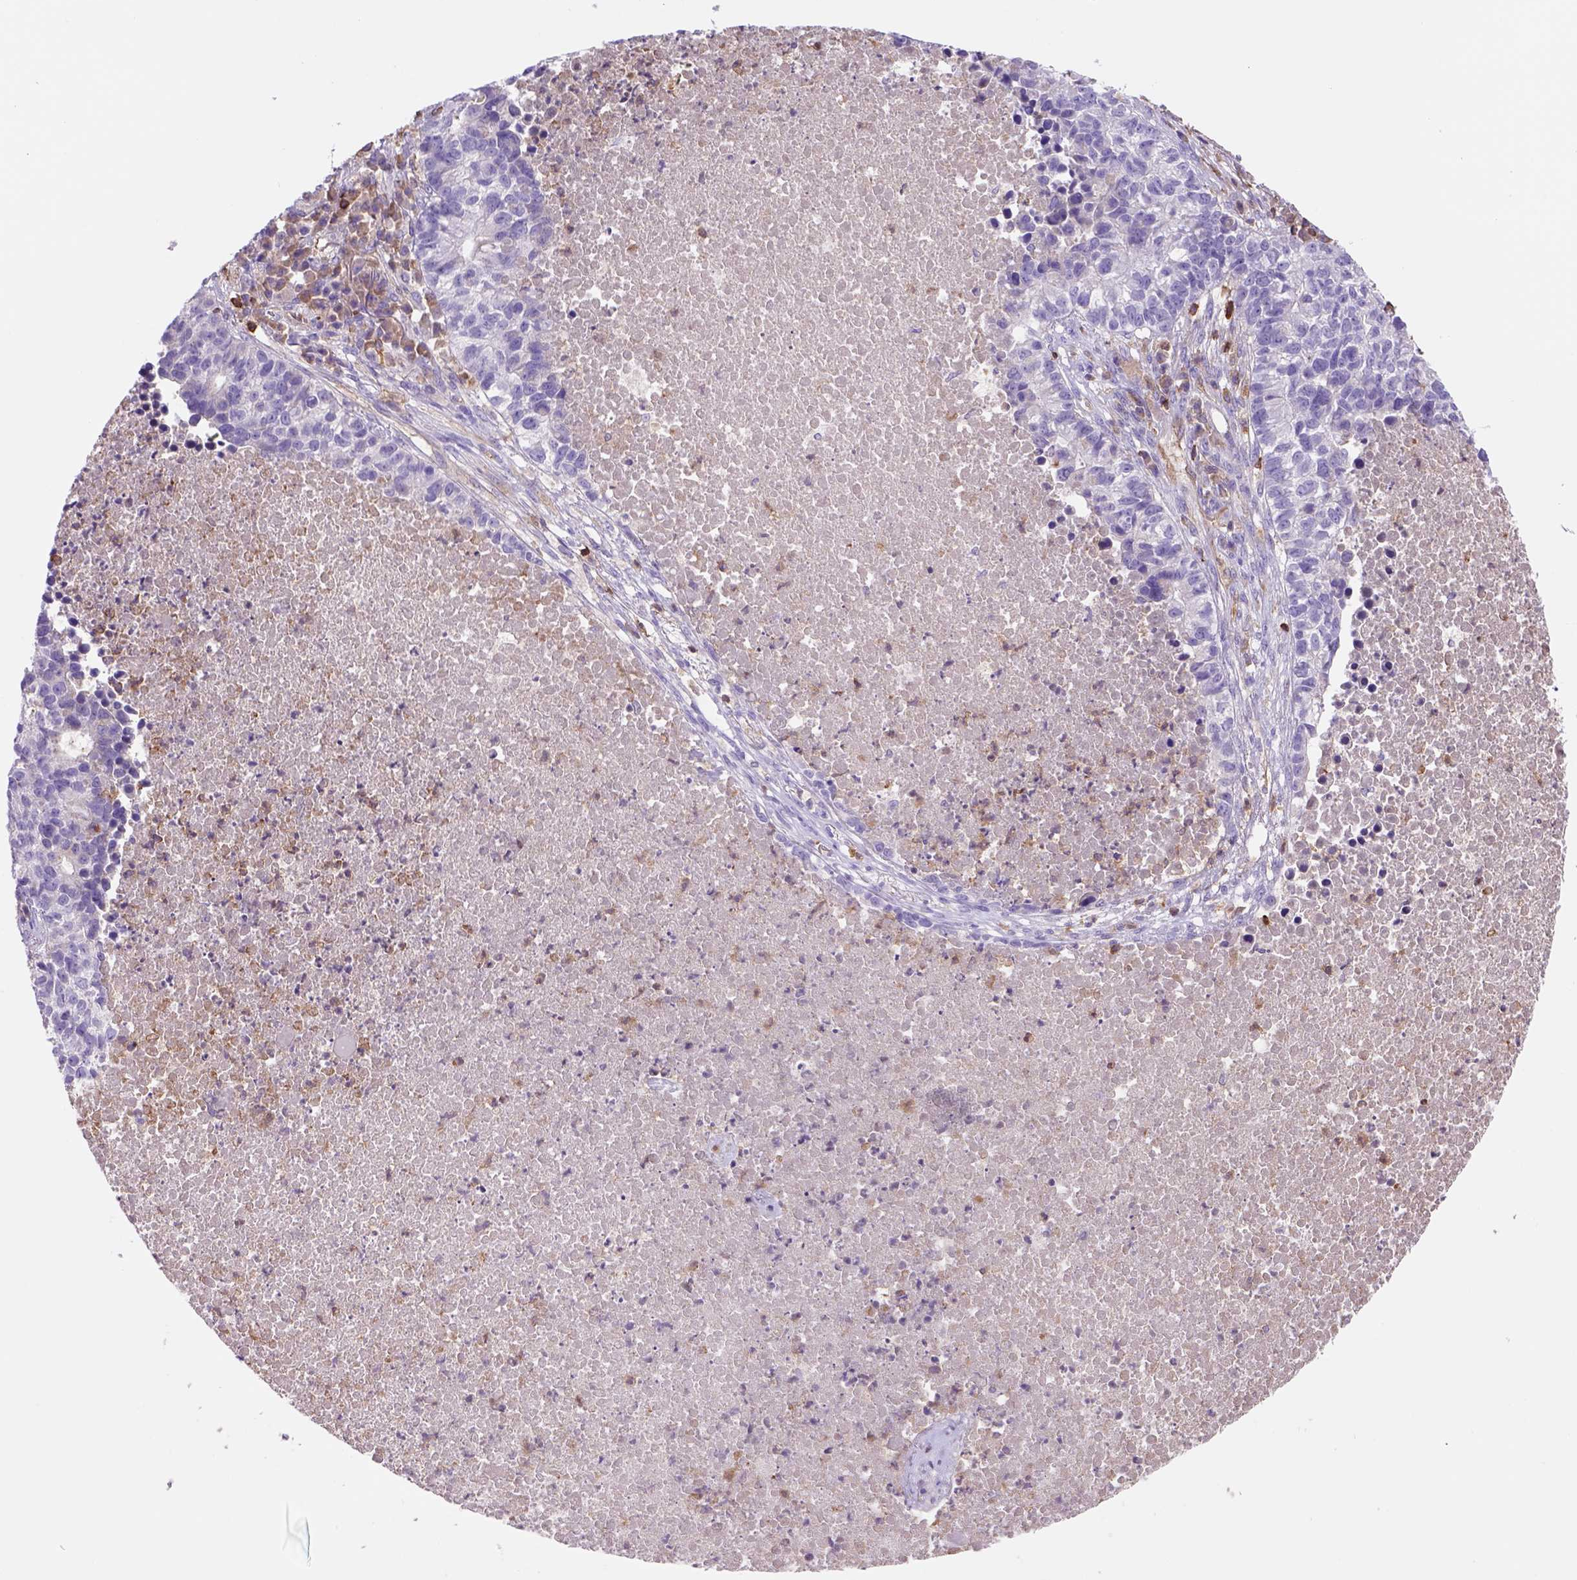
{"staining": {"intensity": "negative", "quantity": "none", "location": "none"}, "tissue": "lung cancer", "cell_type": "Tumor cells", "image_type": "cancer", "snomed": [{"axis": "morphology", "description": "Adenocarcinoma, NOS"}, {"axis": "topography", "description": "Lung"}], "caption": "Human adenocarcinoma (lung) stained for a protein using immunohistochemistry demonstrates no positivity in tumor cells.", "gene": "INPP5D", "patient": {"sex": "male", "age": 57}}